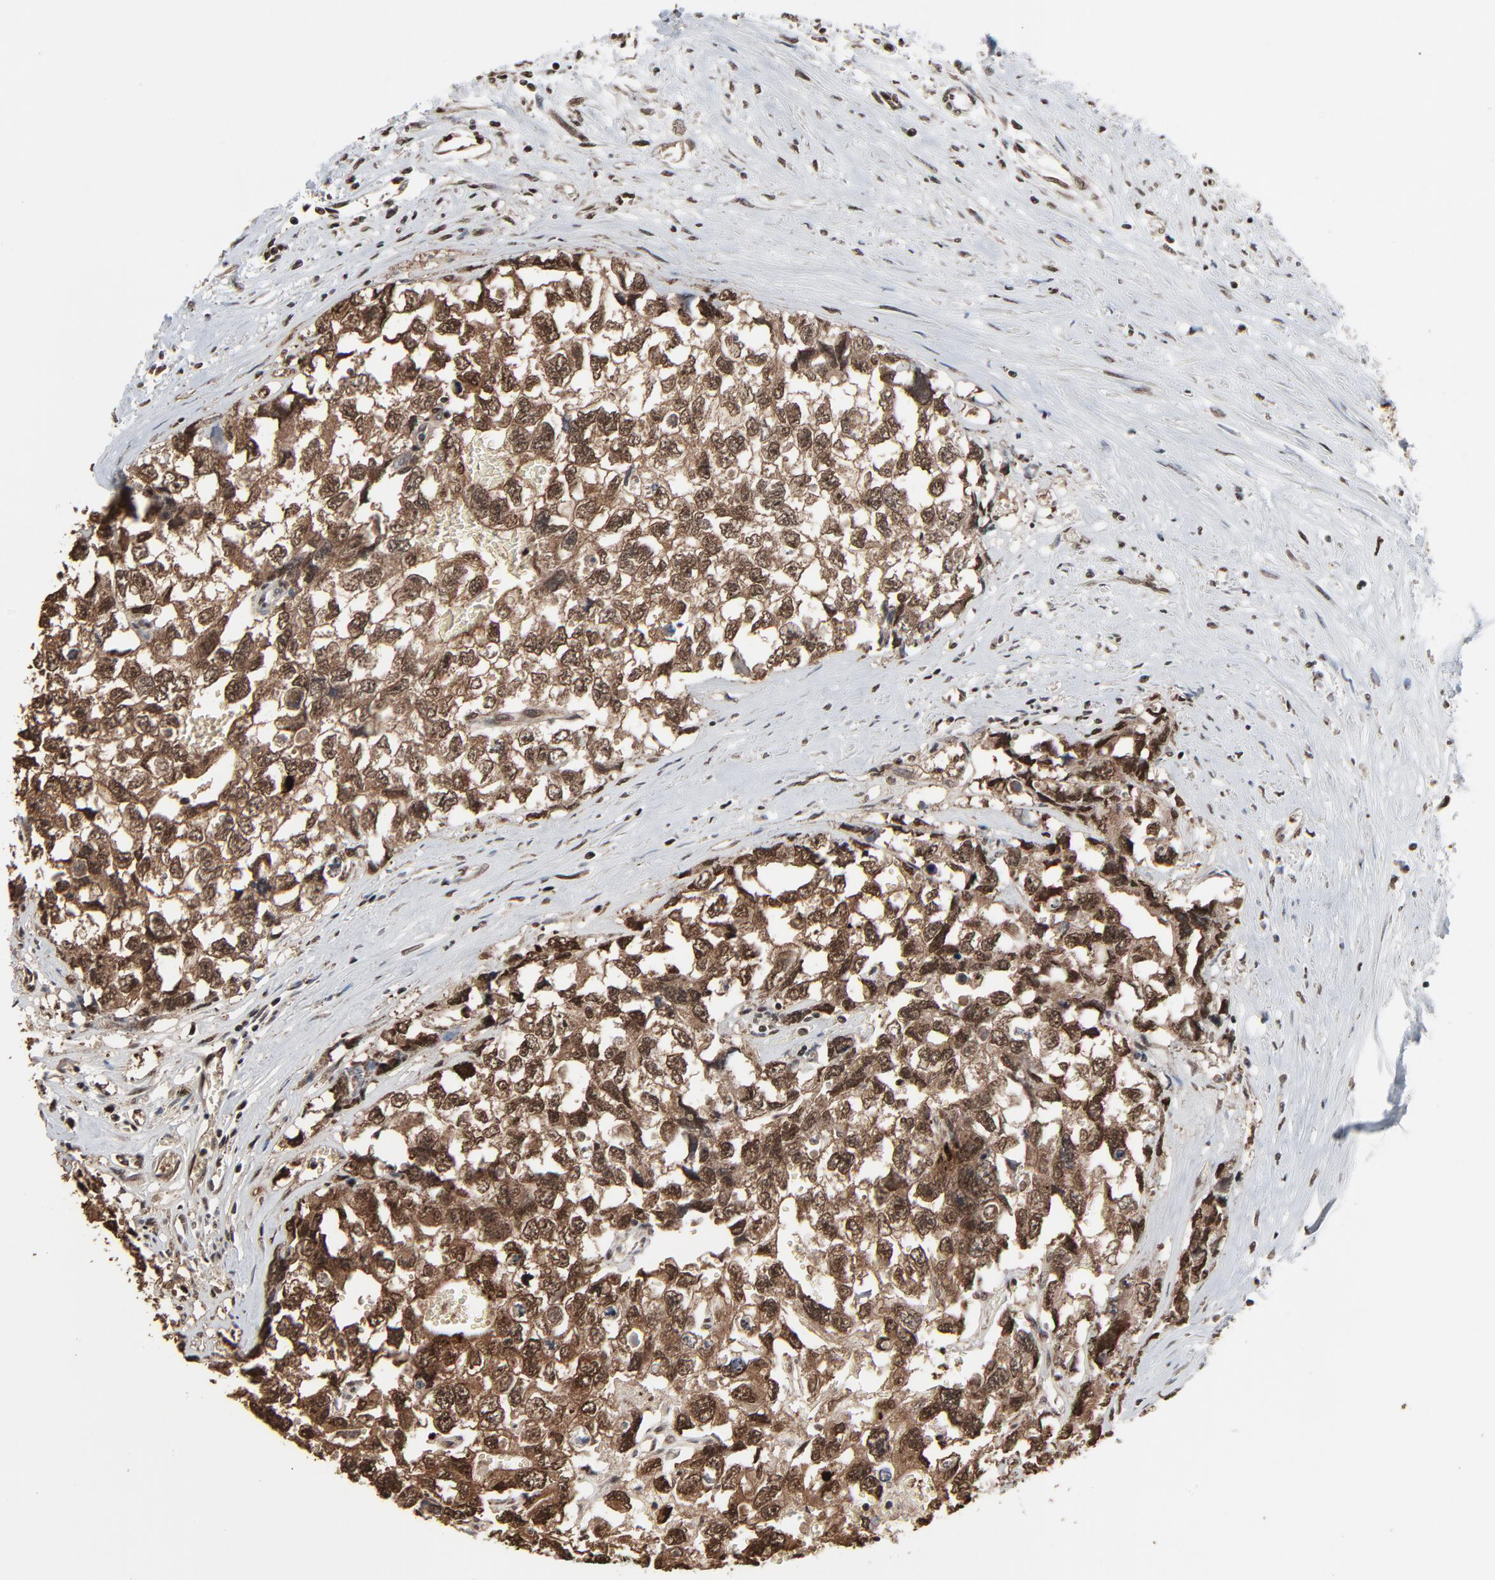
{"staining": {"intensity": "strong", "quantity": ">75%", "location": "cytoplasmic/membranous,nuclear"}, "tissue": "testis cancer", "cell_type": "Tumor cells", "image_type": "cancer", "snomed": [{"axis": "morphology", "description": "Carcinoma, Embryonal, NOS"}, {"axis": "topography", "description": "Testis"}], "caption": "There is high levels of strong cytoplasmic/membranous and nuclear positivity in tumor cells of testis cancer, as demonstrated by immunohistochemical staining (brown color).", "gene": "MEIS2", "patient": {"sex": "male", "age": 31}}